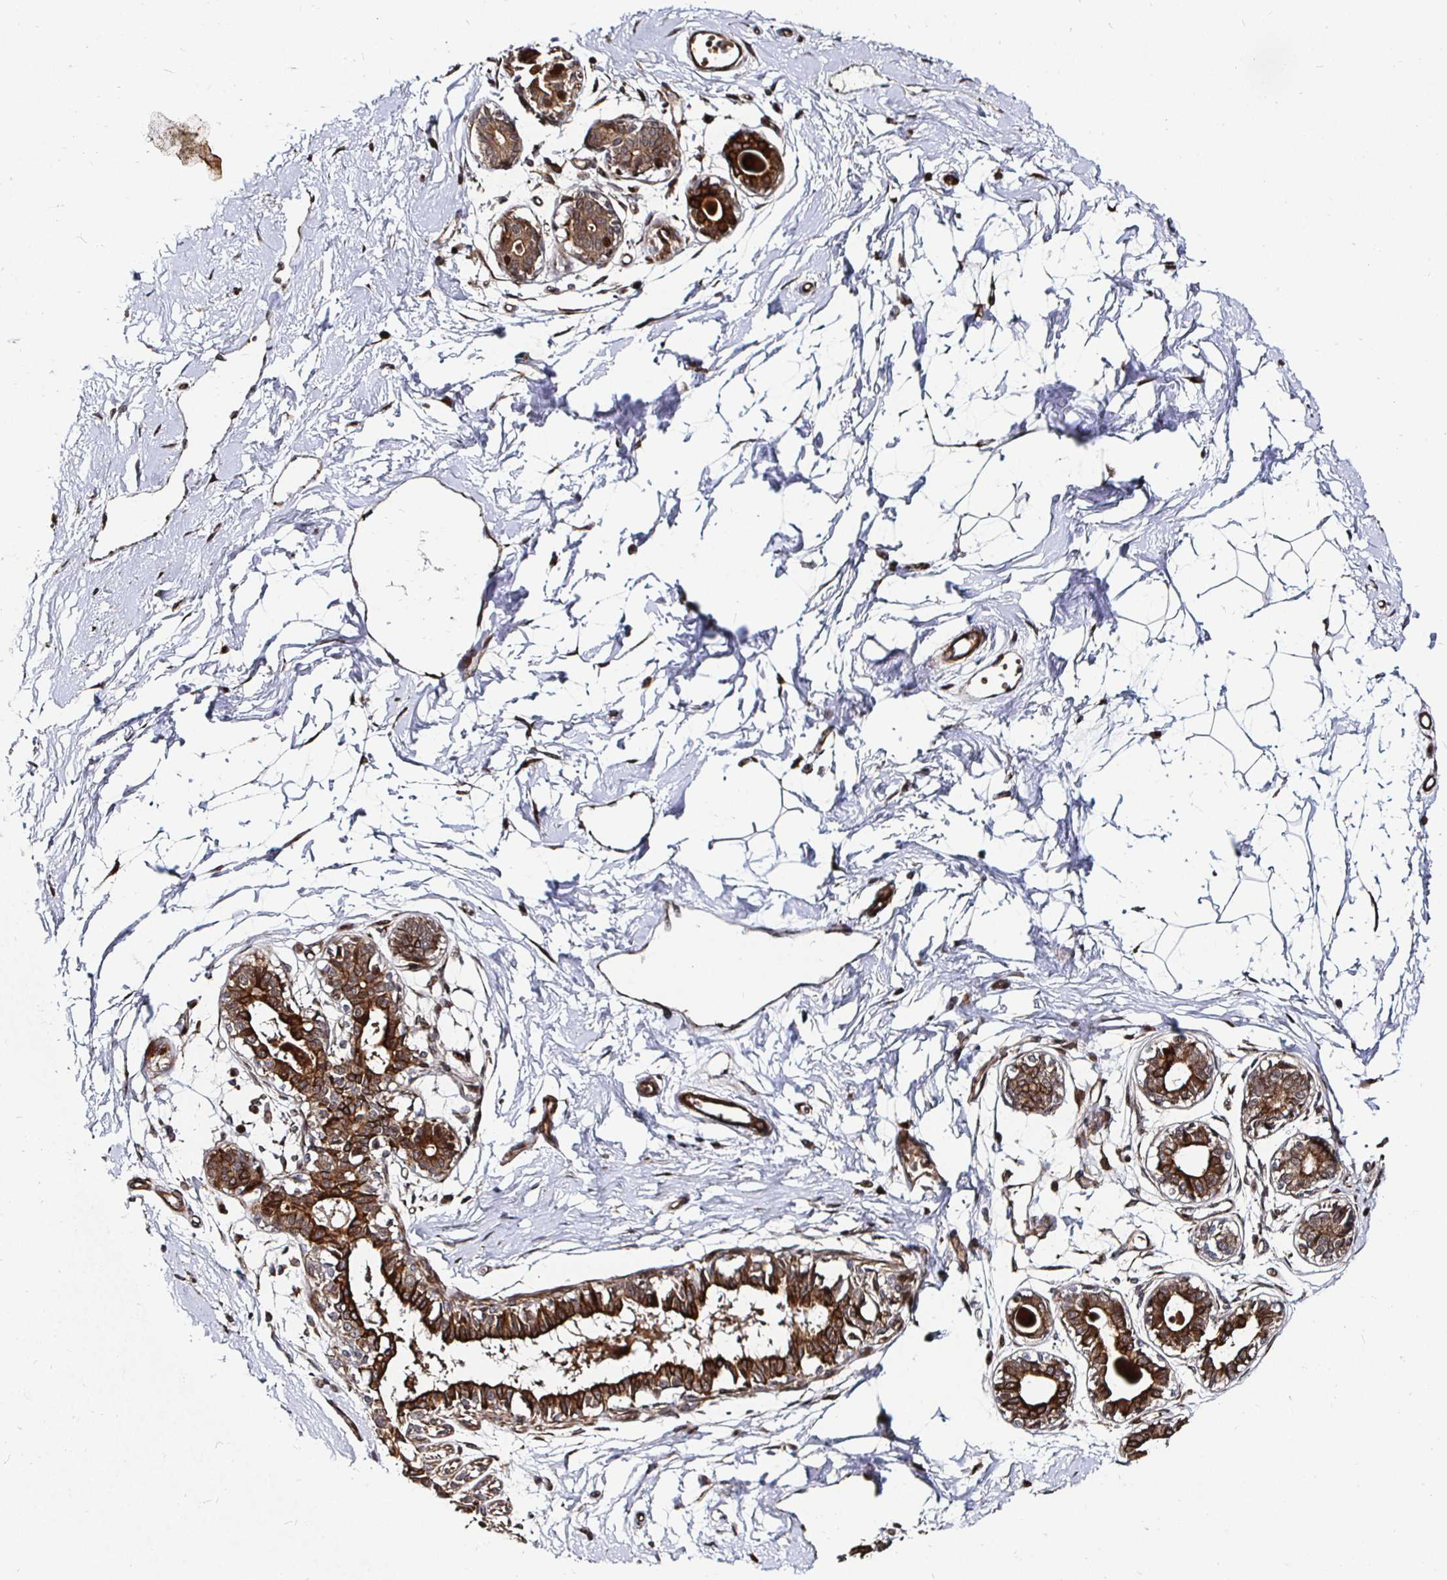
{"staining": {"intensity": "moderate", "quantity": "<25%", "location": "cytoplasmic/membranous"}, "tissue": "breast", "cell_type": "Adipocytes", "image_type": "normal", "snomed": [{"axis": "morphology", "description": "Normal tissue, NOS"}, {"axis": "topography", "description": "Breast"}], "caption": "Immunohistochemical staining of normal human breast exhibits moderate cytoplasmic/membranous protein staining in approximately <25% of adipocytes.", "gene": "TBKBP1", "patient": {"sex": "female", "age": 45}}